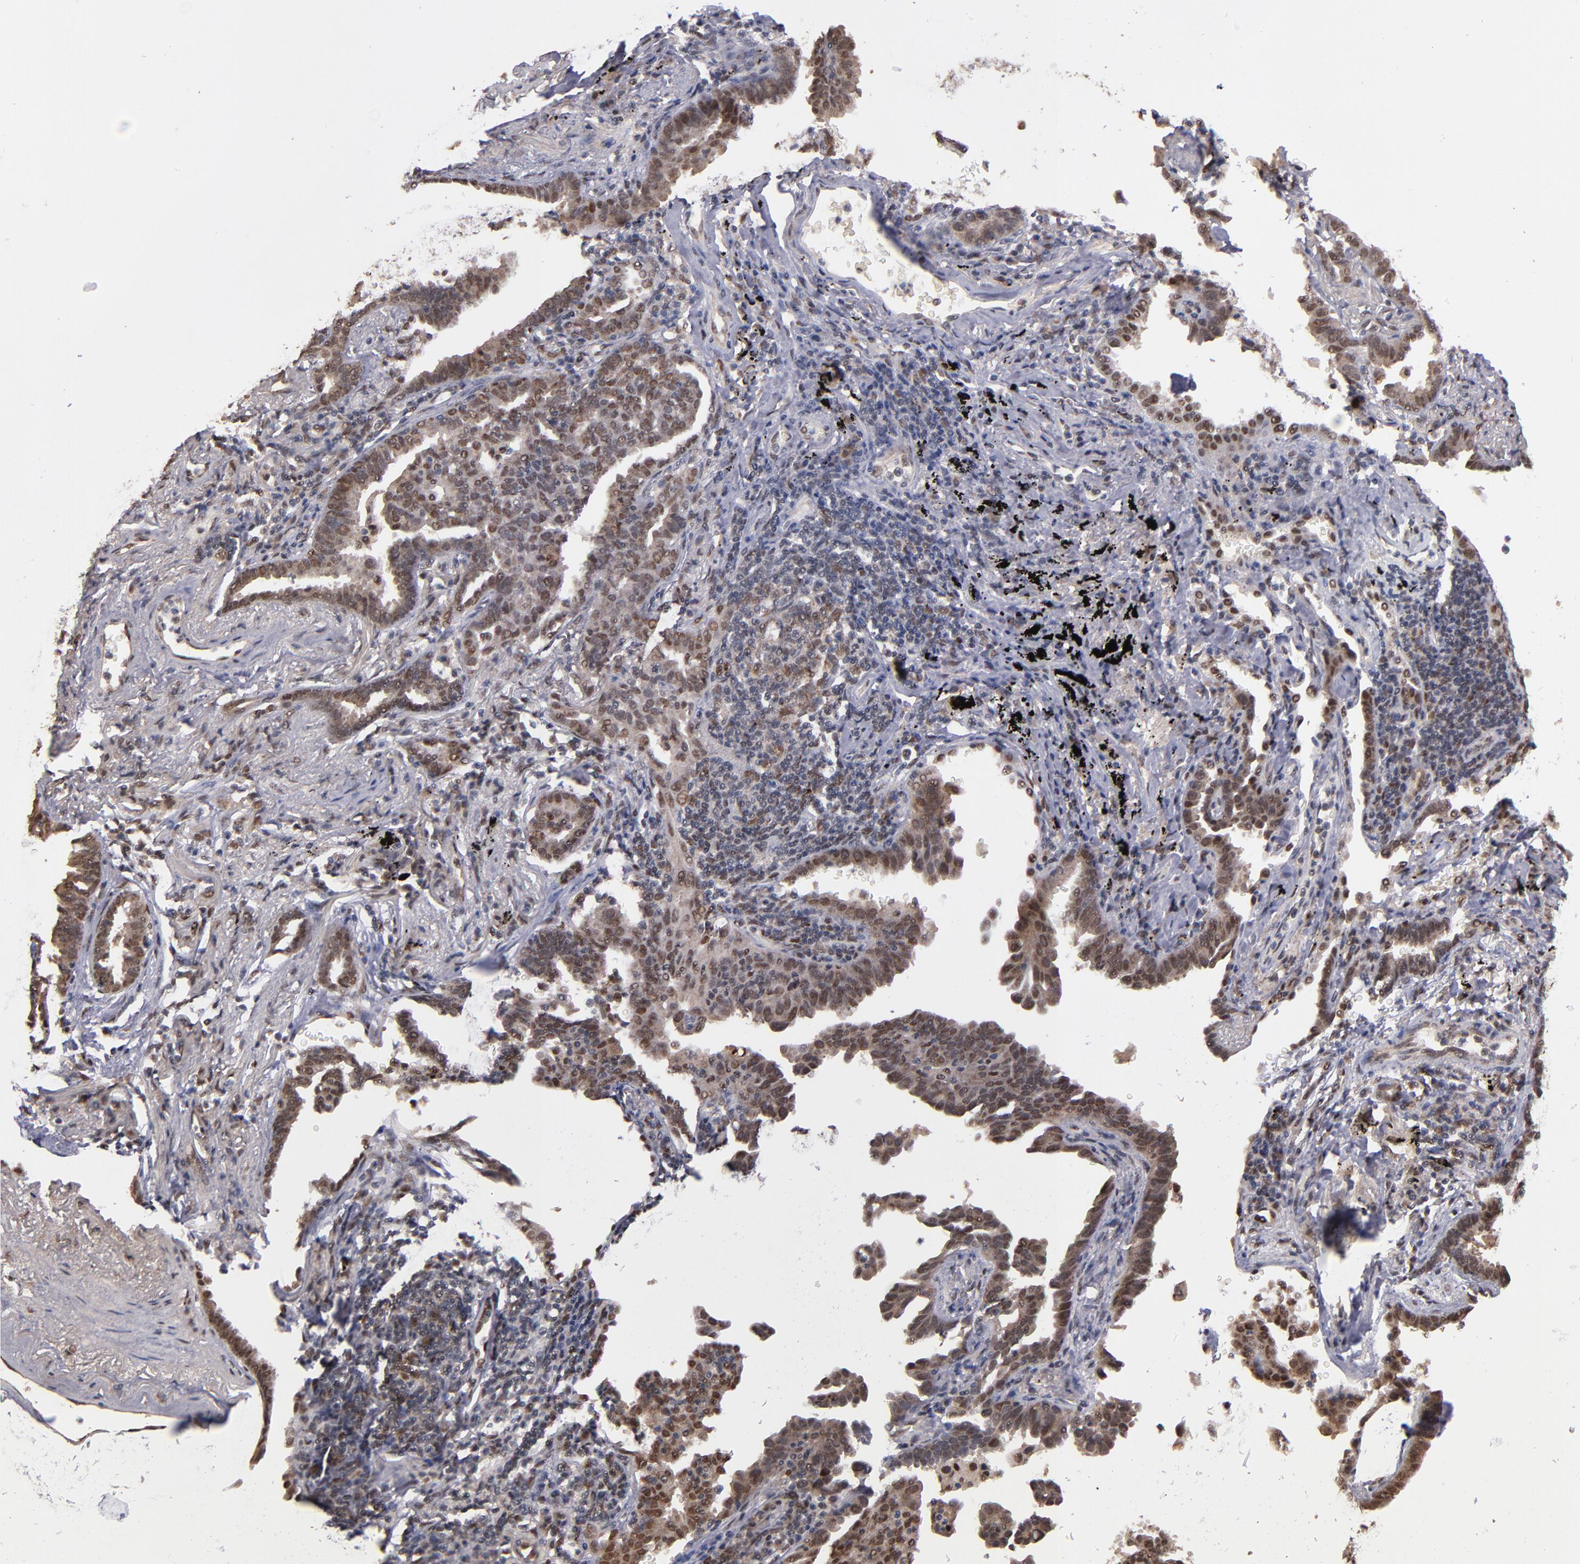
{"staining": {"intensity": "moderate", "quantity": ">75%", "location": "nuclear"}, "tissue": "lung cancer", "cell_type": "Tumor cells", "image_type": "cancer", "snomed": [{"axis": "morphology", "description": "Adenocarcinoma, NOS"}, {"axis": "topography", "description": "Lung"}], "caption": "Human lung cancer stained with a protein marker shows moderate staining in tumor cells.", "gene": "EAPP", "patient": {"sex": "female", "age": 64}}